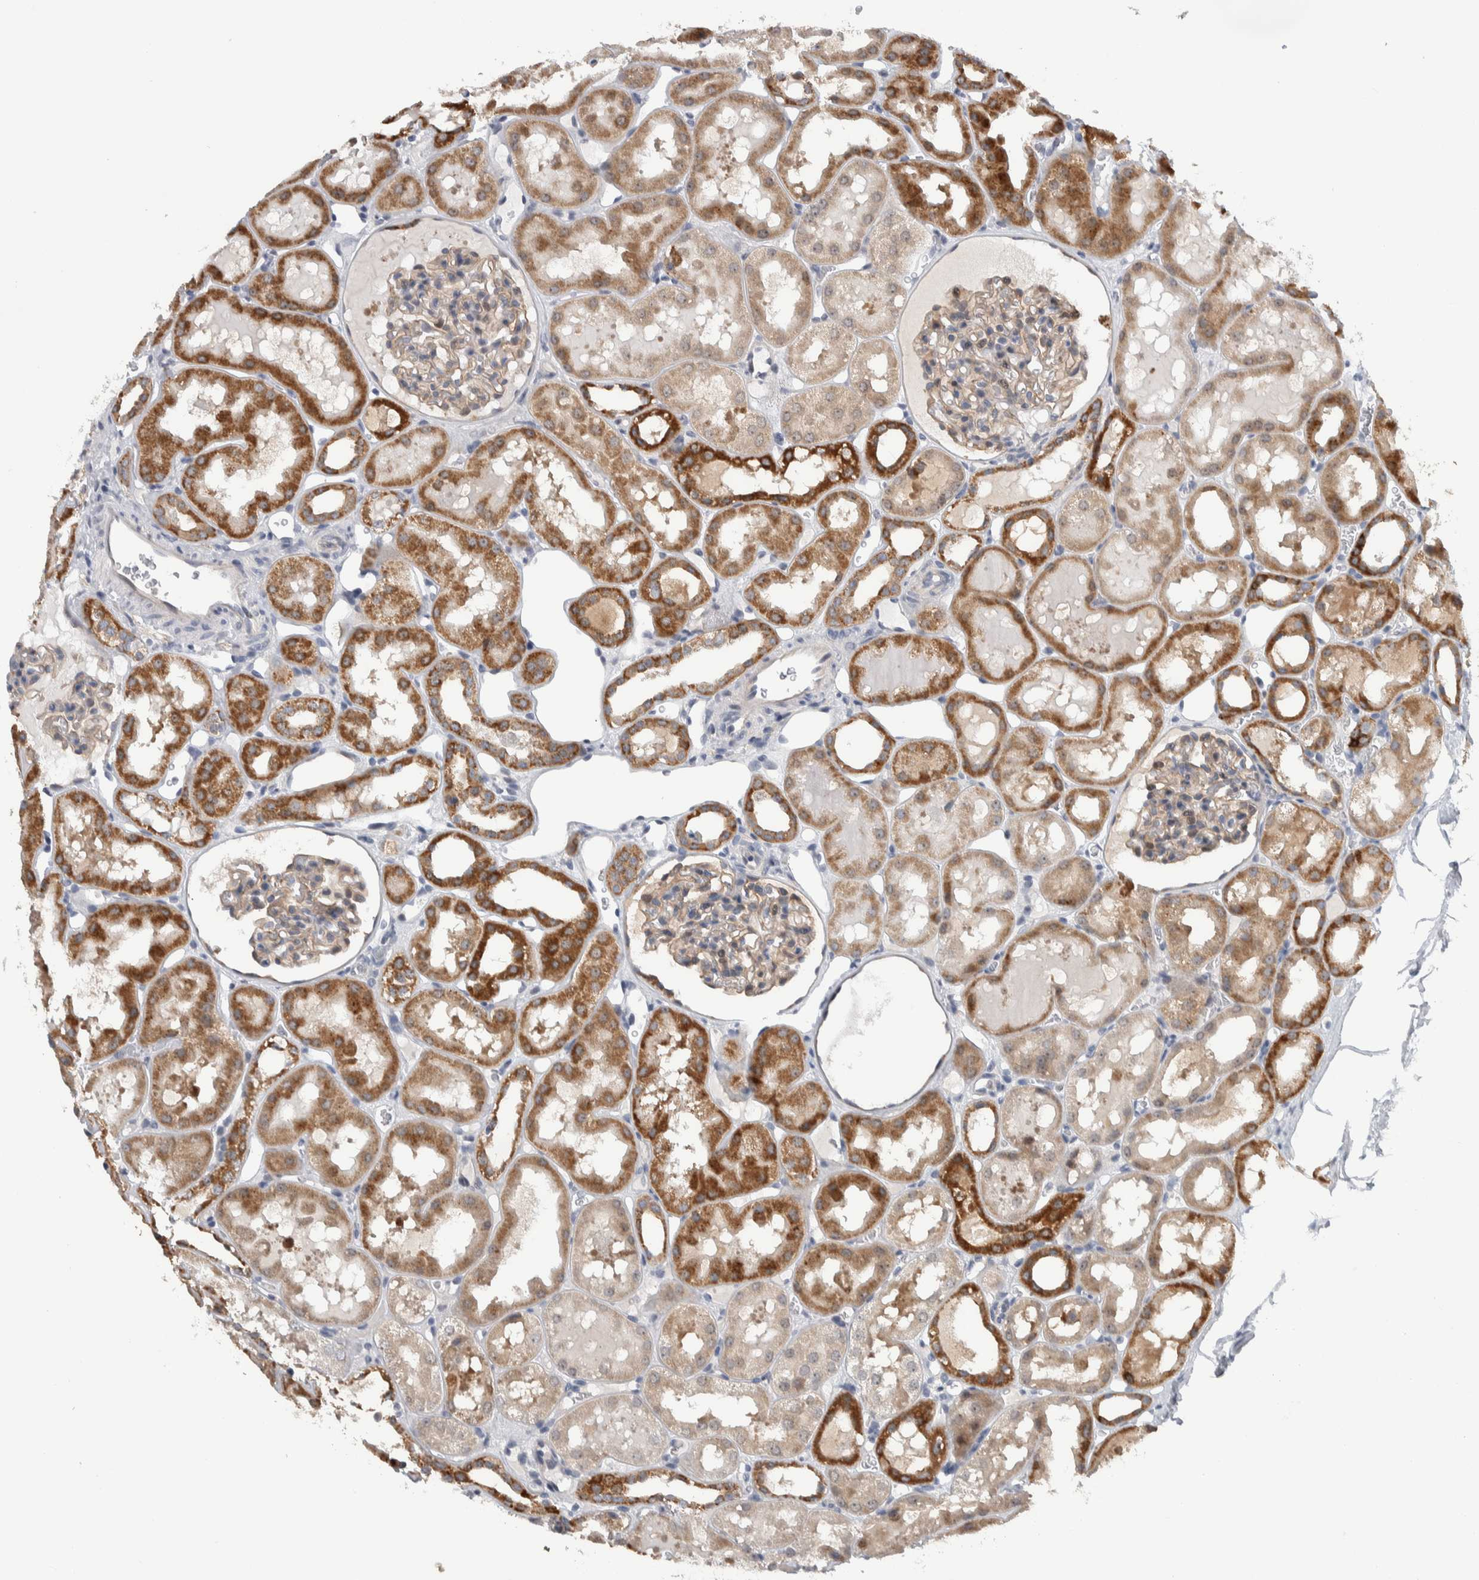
{"staining": {"intensity": "weak", "quantity": "<25%", "location": "cytoplasmic/membranous"}, "tissue": "kidney", "cell_type": "Cells in glomeruli", "image_type": "normal", "snomed": [{"axis": "morphology", "description": "Normal tissue, NOS"}, {"axis": "topography", "description": "Kidney"}, {"axis": "topography", "description": "Urinary bladder"}], "caption": "IHC photomicrograph of benign kidney stained for a protein (brown), which displays no expression in cells in glomeruli. Brightfield microscopy of immunohistochemistry (IHC) stained with DAB (brown) and hematoxylin (blue), captured at high magnification.", "gene": "PRRG4", "patient": {"sex": "male", "age": 16}}